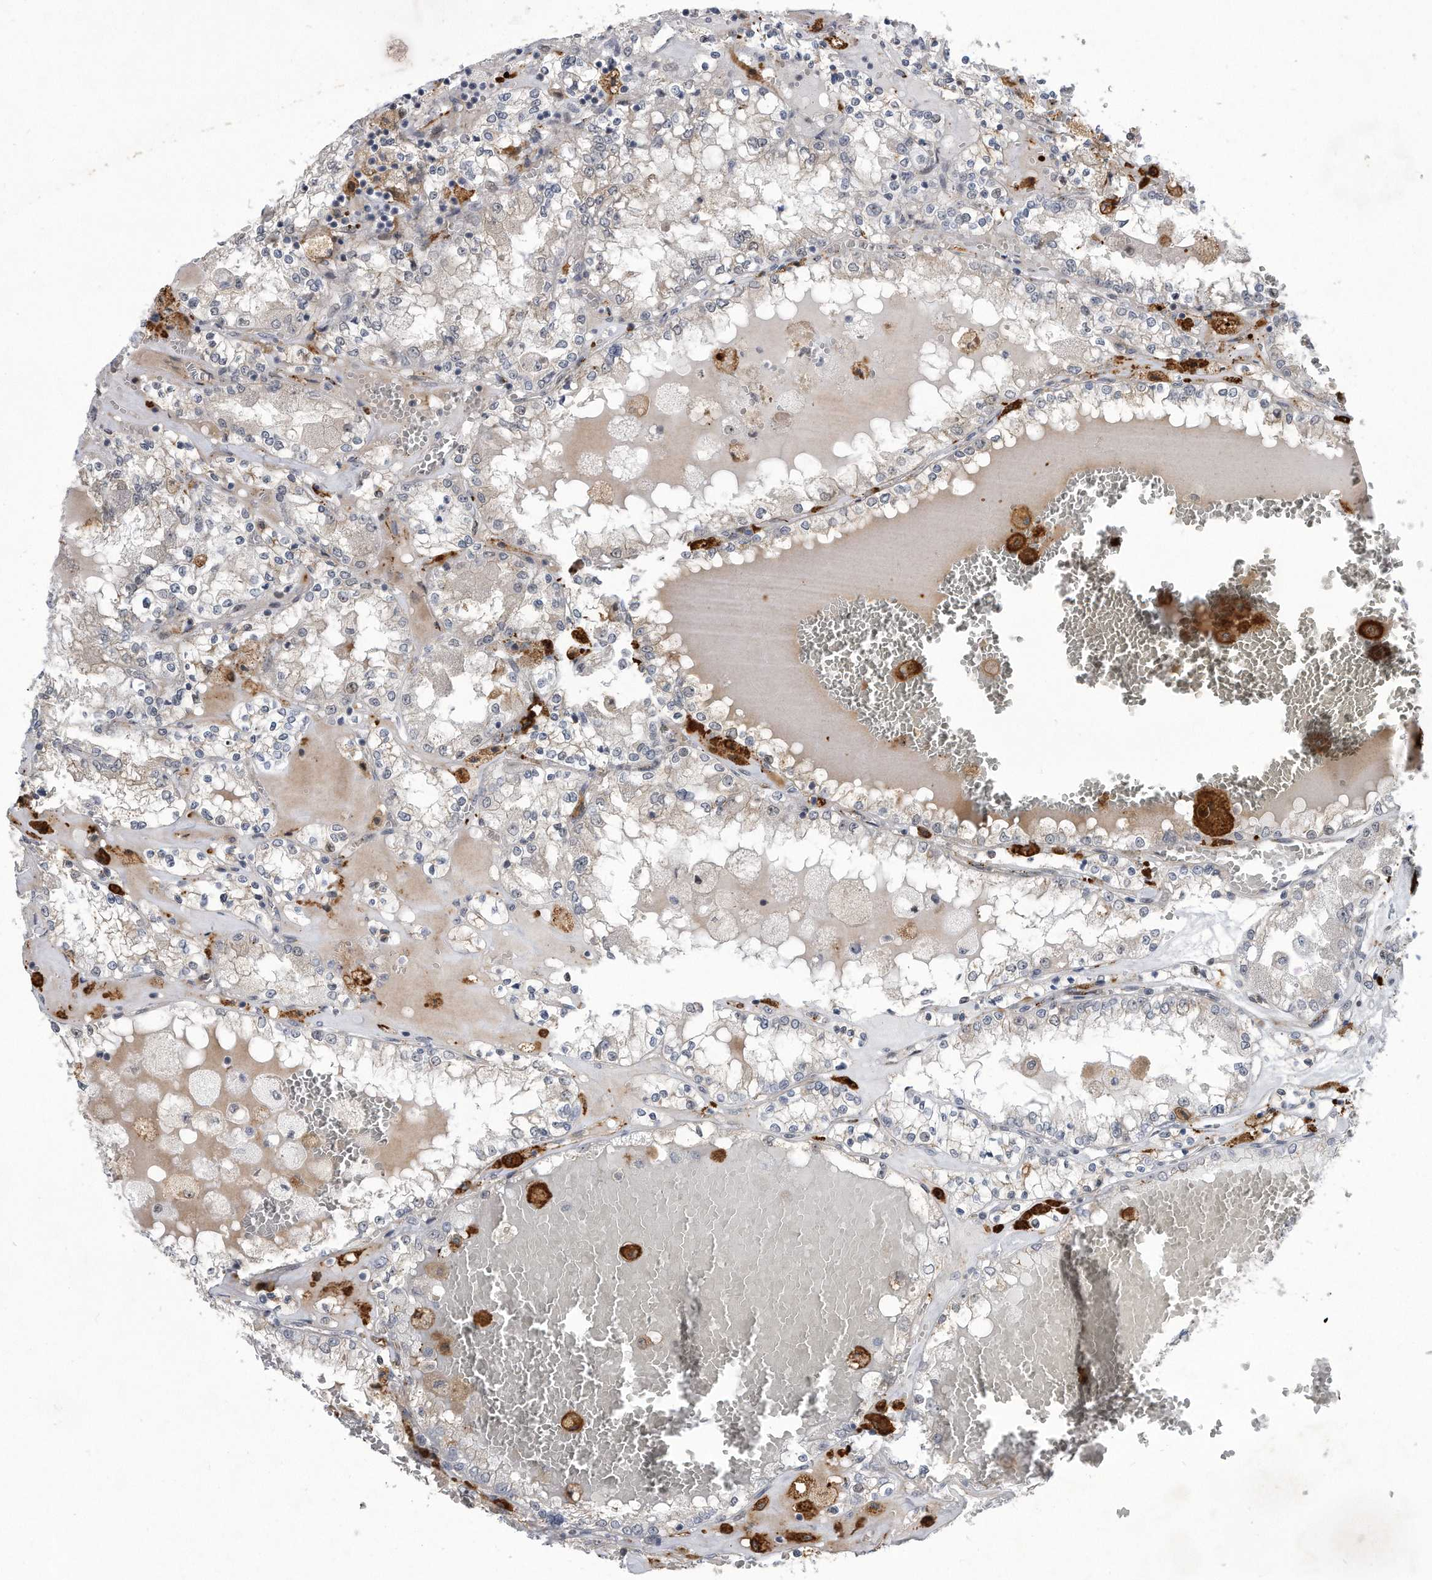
{"staining": {"intensity": "negative", "quantity": "none", "location": "none"}, "tissue": "renal cancer", "cell_type": "Tumor cells", "image_type": "cancer", "snomed": [{"axis": "morphology", "description": "Adenocarcinoma, NOS"}, {"axis": "topography", "description": "Kidney"}], "caption": "Immunohistochemical staining of renal cancer exhibits no significant positivity in tumor cells.", "gene": "PGBD2", "patient": {"sex": "female", "age": 56}}